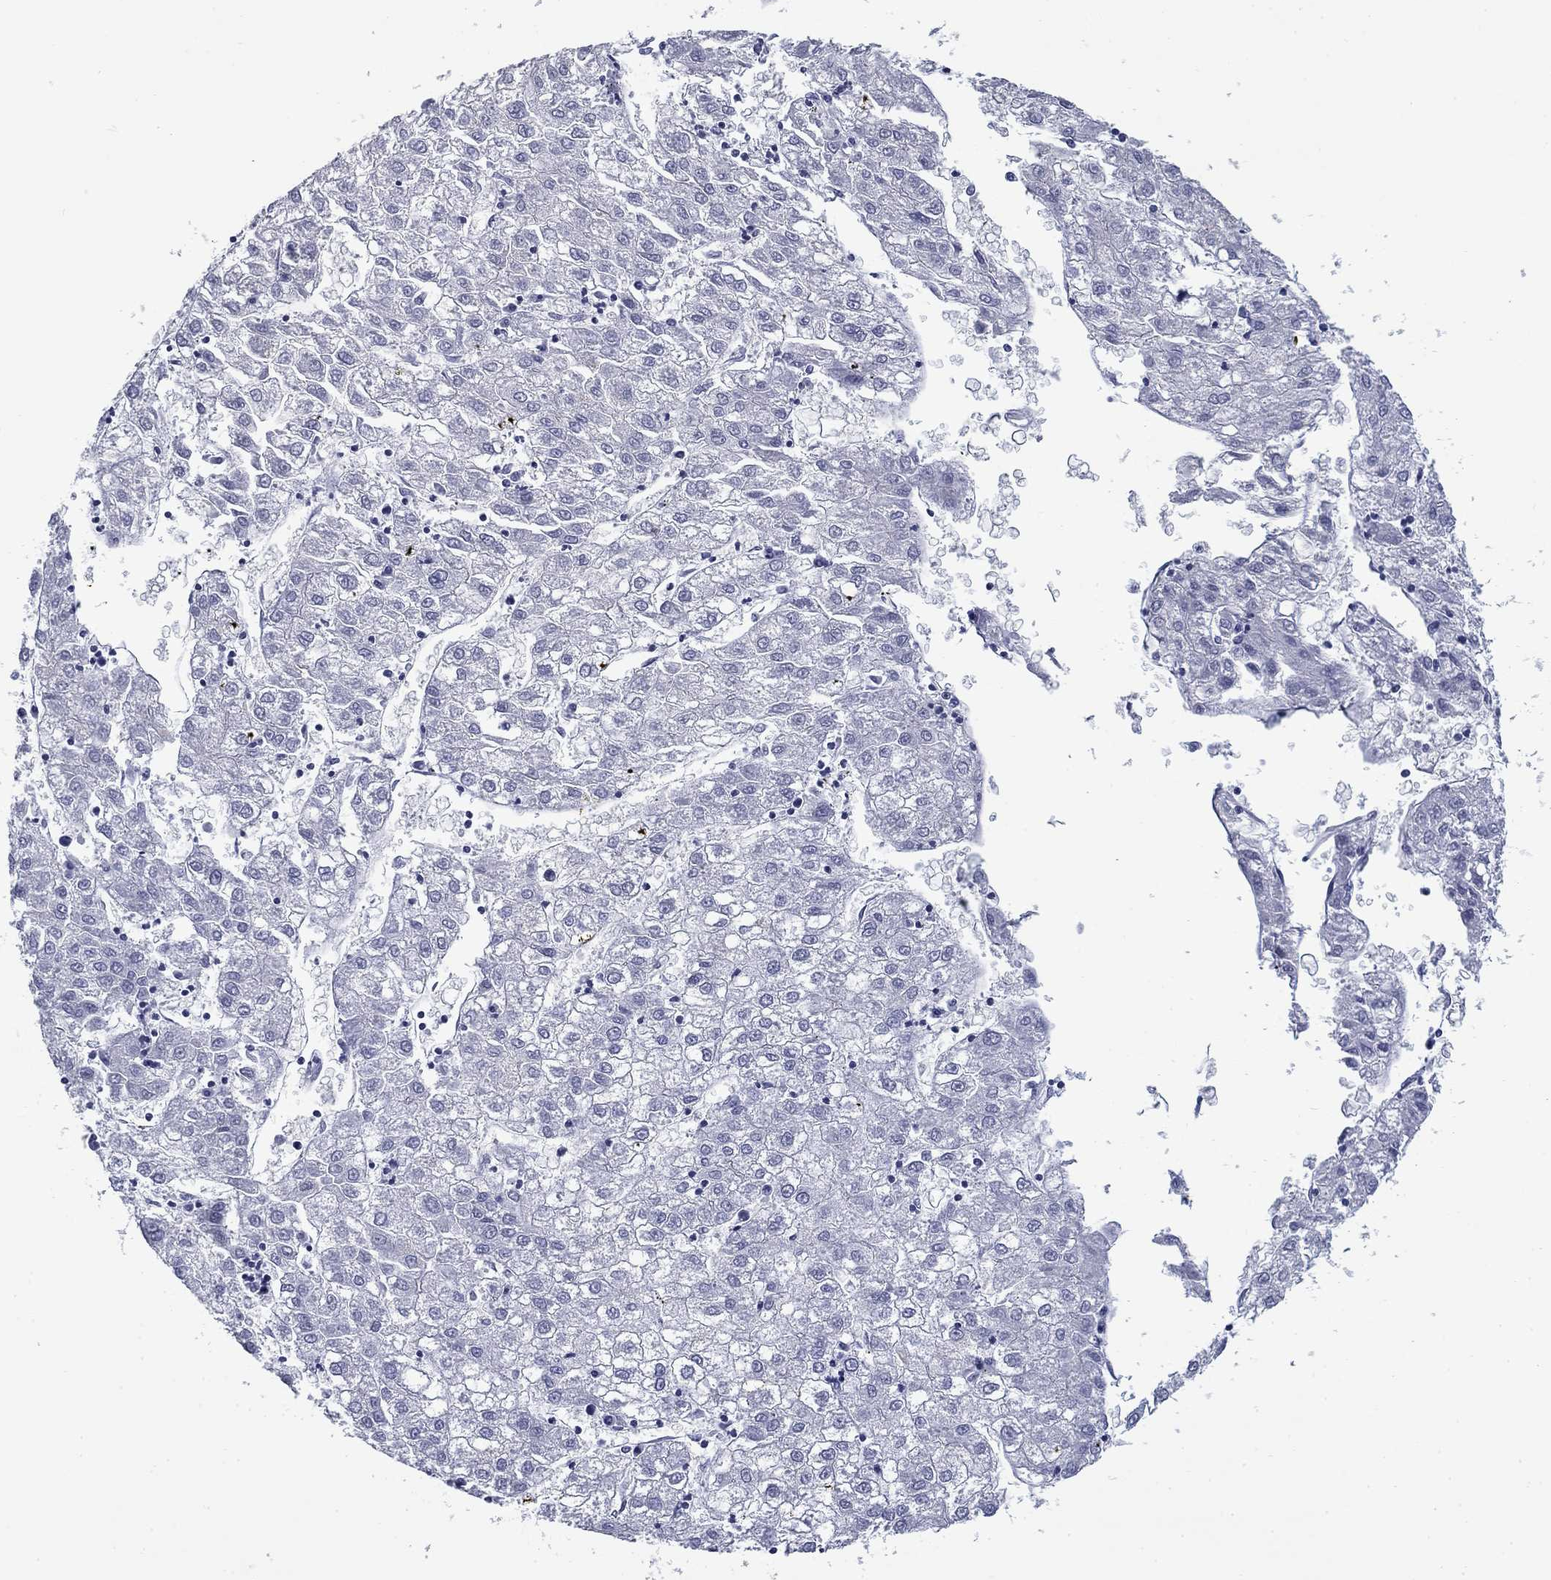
{"staining": {"intensity": "negative", "quantity": "none", "location": "none"}, "tissue": "liver cancer", "cell_type": "Tumor cells", "image_type": "cancer", "snomed": [{"axis": "morphology", "description": "Carcinoma, Hepatocellular, NOS"}, {"axis": "topography", "description": "Liver"}], "caption": "The image displays no staining of tumor cells in liver hepatocellular carcinoma.", "gene": "BCL2L14", "patient": {"sex": "male", "age": 72}}